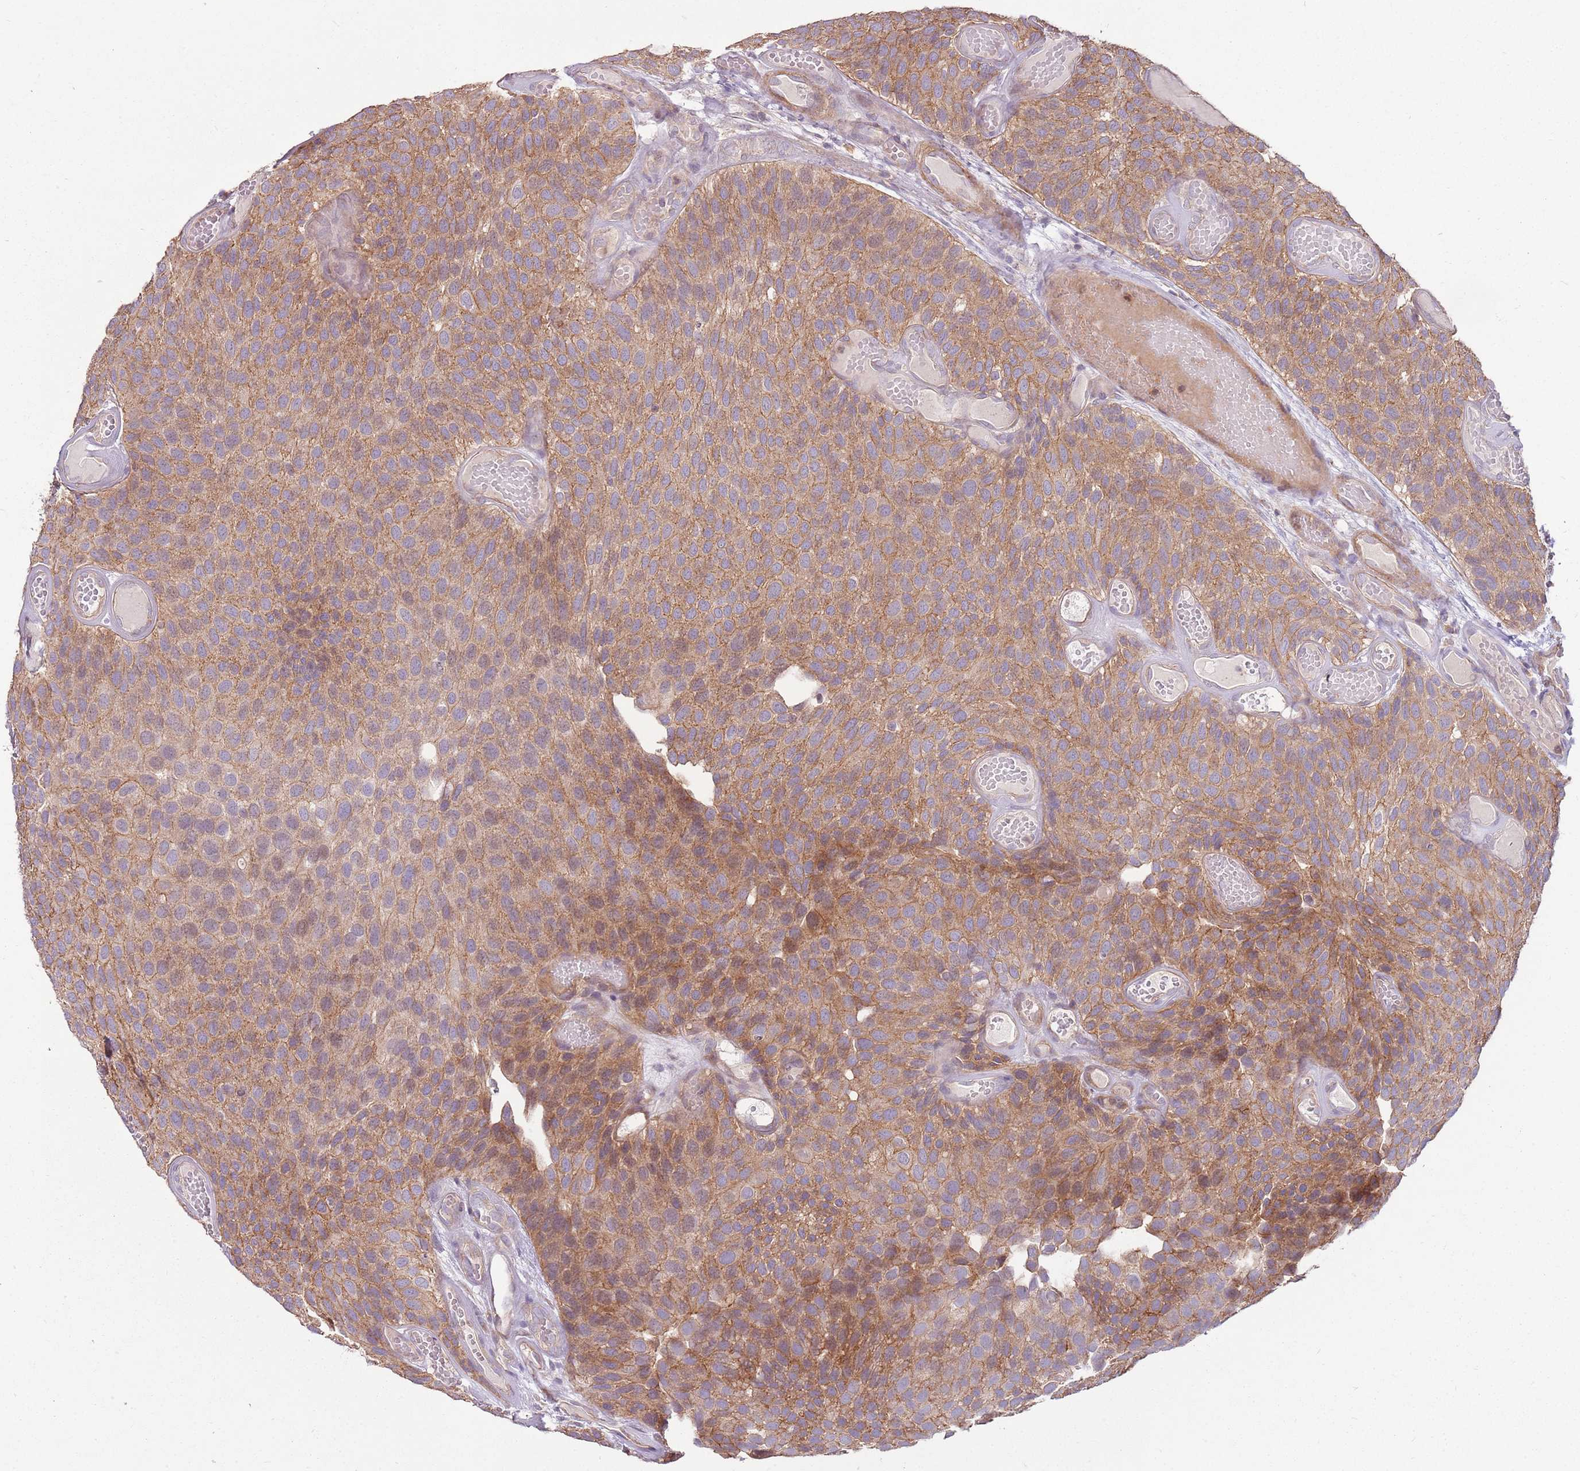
{"staining": {"intensity": "moderate", "quantity": ">75%", "location": "cytoplasmic/membranous"}, "tissue": "urothelial cancer", "cell_type": "Tumor cells", "image_type": "cancer", "snomed": [{"axis": "morphology", "description": "Urothelial carcinoma, Low grade"}, {"axis": "topography", "description": "Urinary bladder"}], "caption": "A micrograph of low-grade urothelial carcinoma stained for a protein demonstrates moderate cytoplasmic/membranous brown staining in tumor cells.", "gene": "SPATA31D1", "patient": {"sex": "male", "age": 89}}